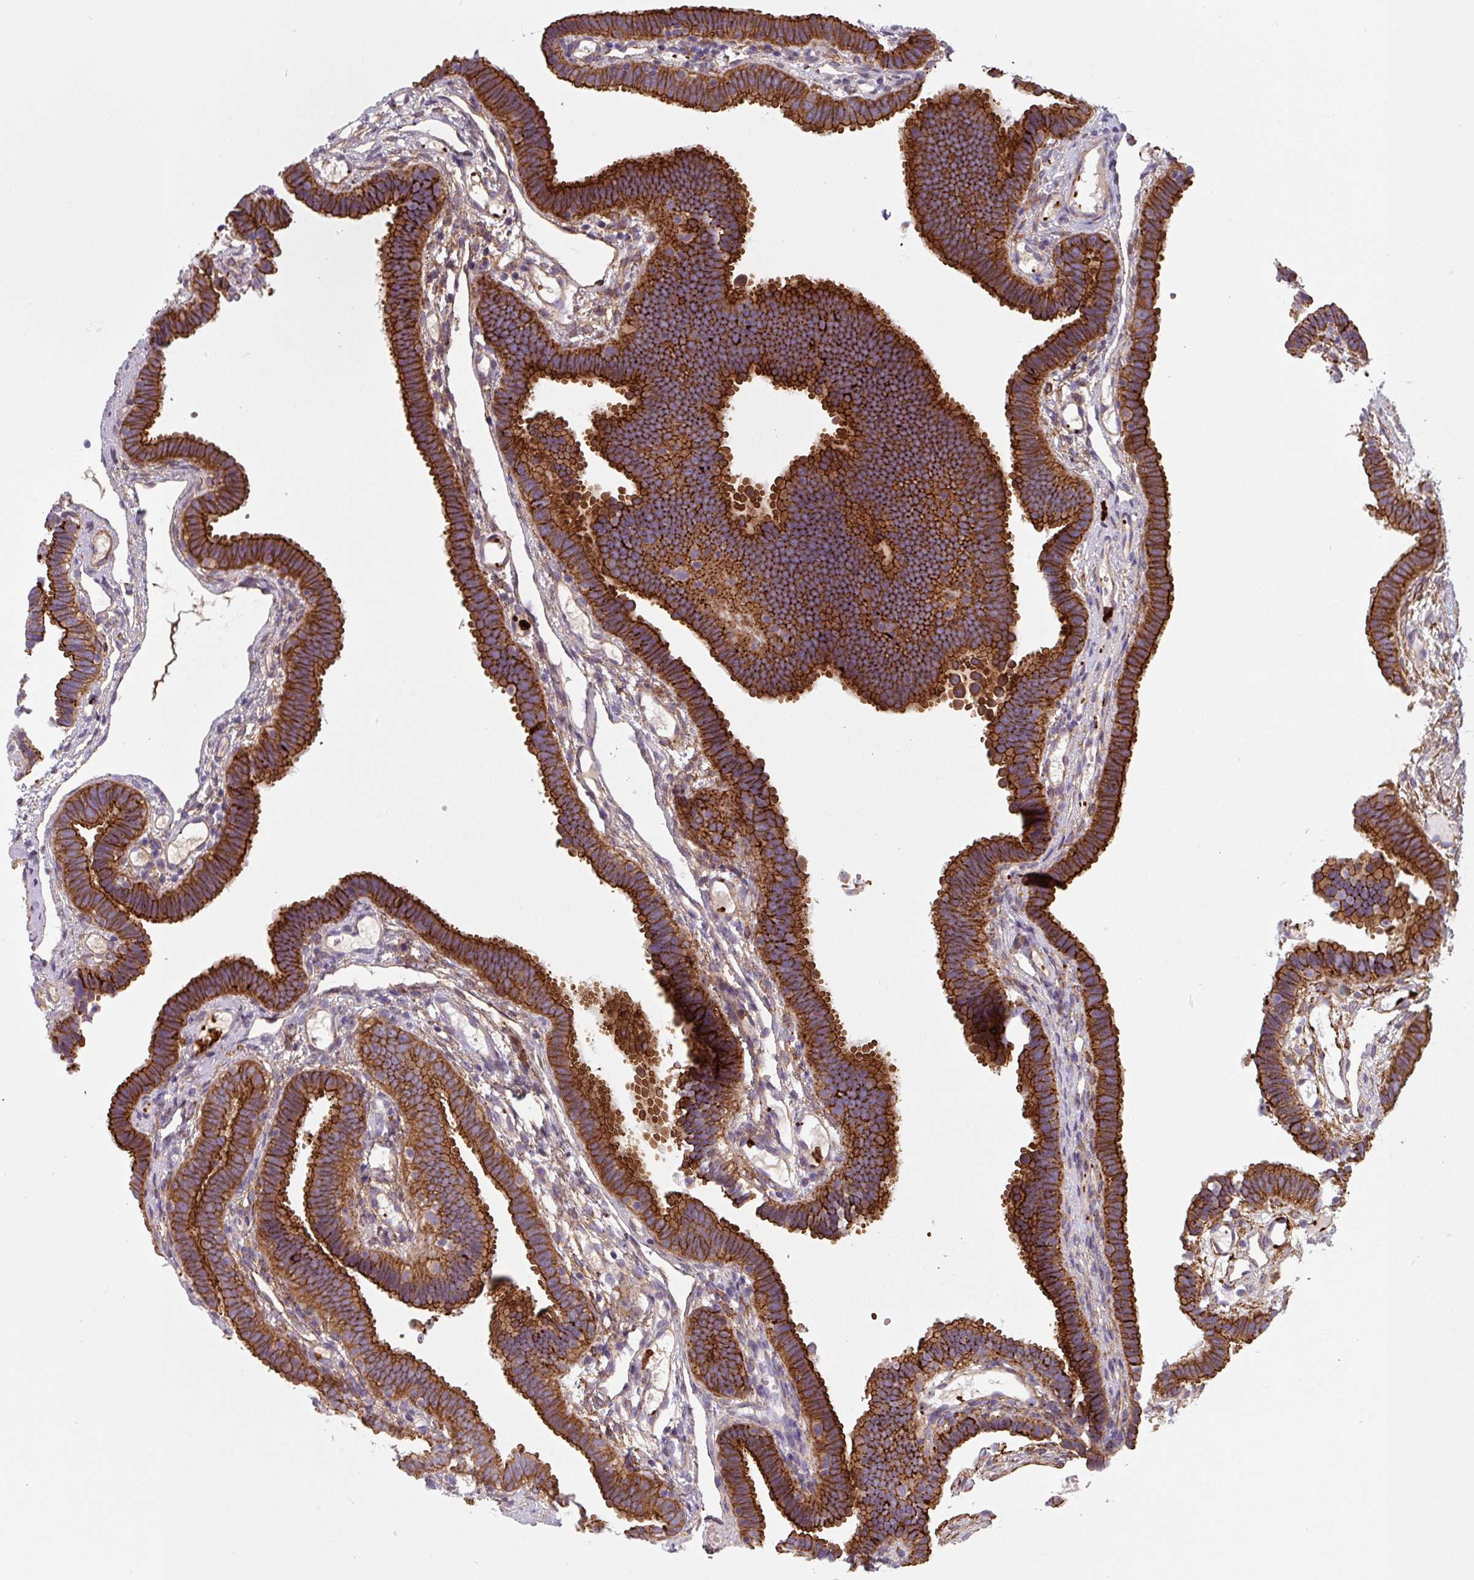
{"staining": {"intensity": "strong", "quantity": ">75%", "location": "cytoplasmic/membranous"}, "tissue": "fallopian tube", "cell_type": "Glandular cells", "image_type": "normal", "snomed": [{"axis": "morphology", "description": "Normal tissue, NOS"}, {"axis": "topography", "description": "Fallopian tube"}], "caption": "Immunohistochemical staining of unremarkable human fallopian tube demonstrates strong cytoplasmic/membranous protein expression in about >75% of glandular cells.", "gene": "DHFR2", "patient": {"sex": "female", "age": 37}}